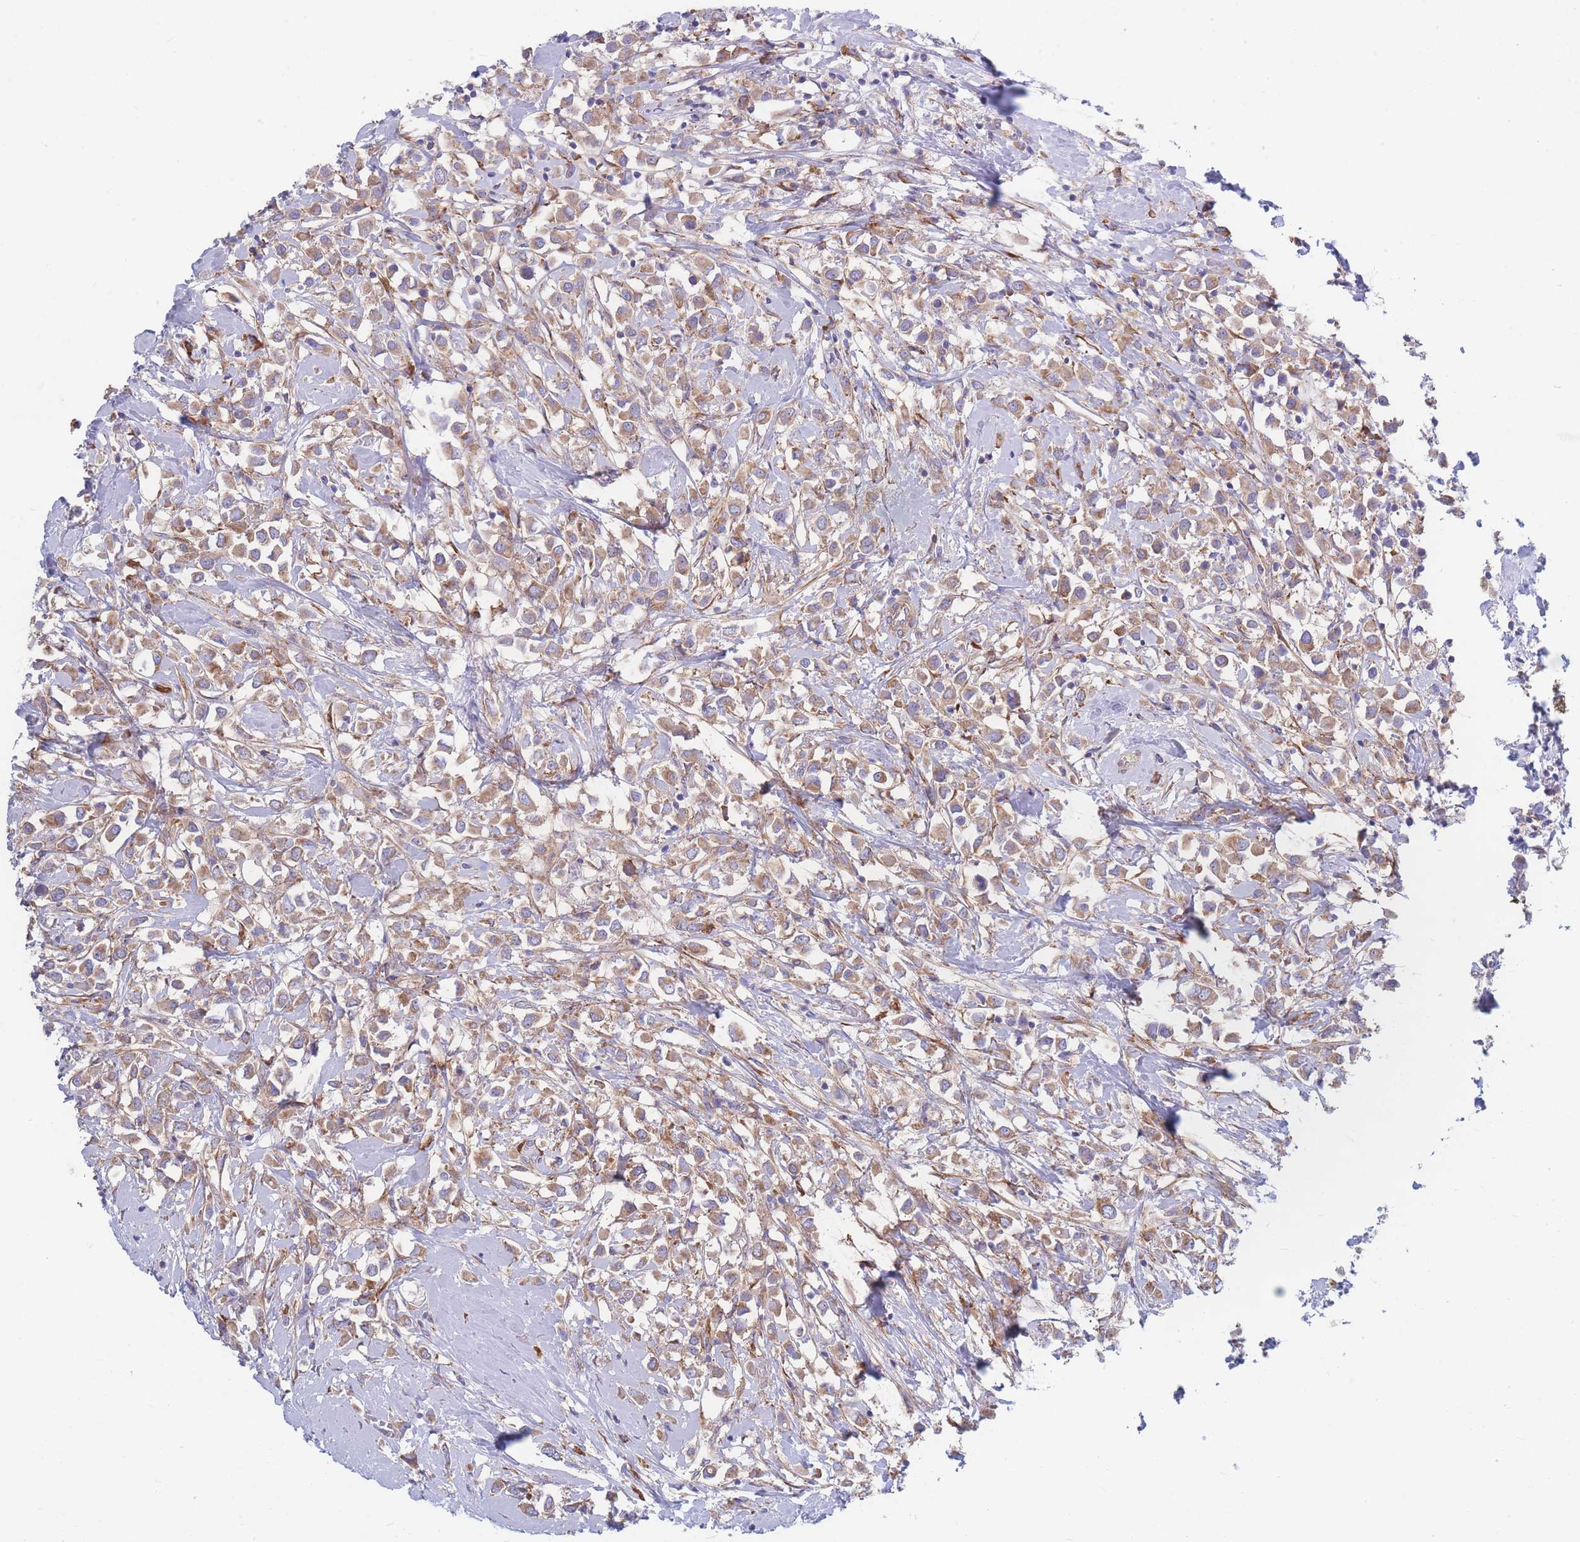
{"staining": {"intensity": "moderate", "quantity": ">75%", "location": "cytoplasmic/membranous"}, "tissue": "breast cancer", "cell_type": "Tumor cells", "image_type": "cancer", "snomed": [{"axis": "morphology", "description": "Duct carcinoma"}, {"axis": "topography", "description": "Breast"}], "caption": "A histopathology image showing moderate cytoplasmic/membranous positivity in about >75% of tumor cells in breast cancer (invasive ductal carcinoma), as visualized by brown immunohistochemical staining.", "gene": "RPL8", "patient": {"sex": "female", "age": 61}}